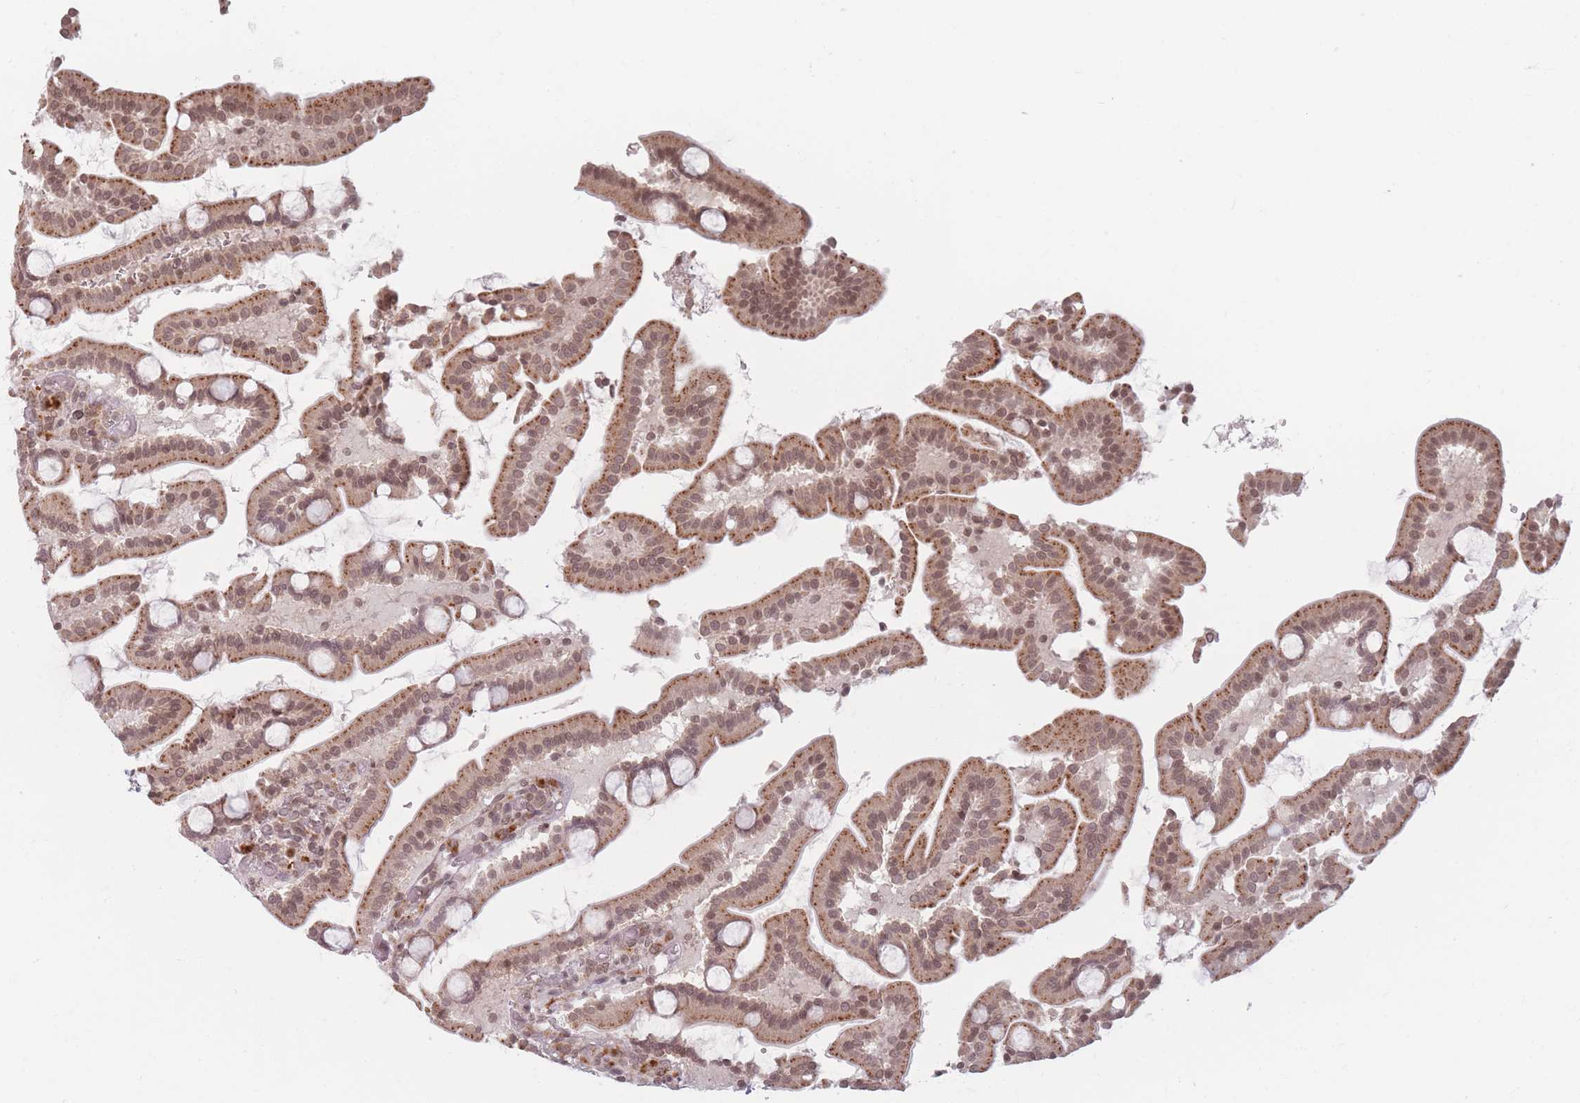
{"staining": {"intensity": "moderate", "quantity": ">75%", "location": "cytoplasmic/membranous,nuclear"}, "tissue": "duodenum", "cell_type": "Glandular cells", "image_type": "normal", "snomed": [{"axis": "morphology", "description": "Normal tissue, NOS"}, {"axis": "topography", "description": "Duodenum"}], "caption": "Moderate cytoplasmic/membranous,nuclear protein positivity is seen in approximately >75% of glandular cells in duodenum.", "gene": "SPATA45", "patient": {"sex": "male", "age": 55}}